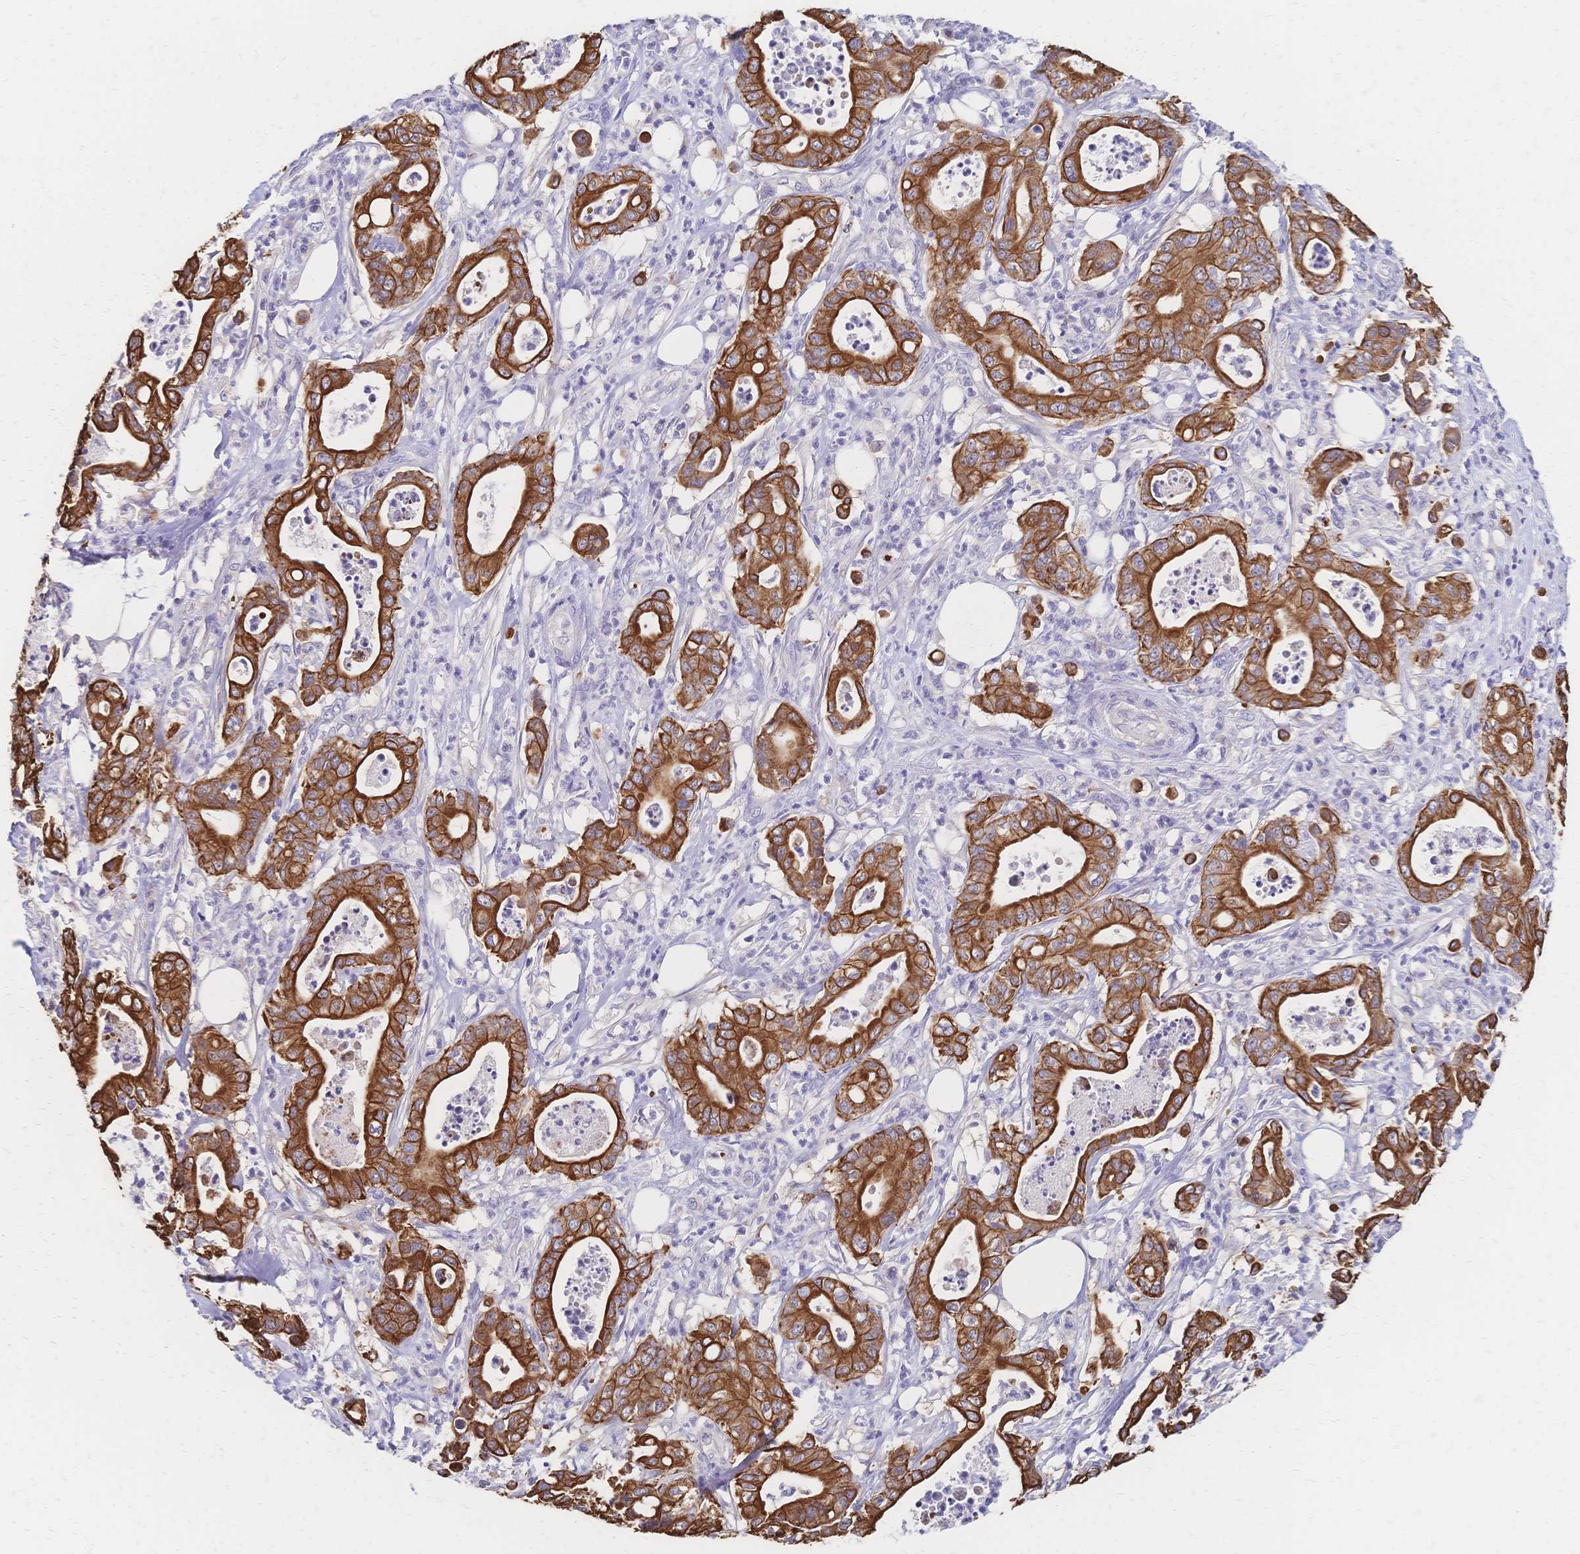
{"staining": {"intensity": "strong", "quantity": ">75%", "location": "cytoplasmic/membranous"}, "tissue": "pancreatic cancer", "cell_type": "Tumor cells", "image_type": "cancer", "snomed": [{"axis": "morphology", "description": "Adenocarcinoma, NOS"}, {"axis": "topography", "description": "Pancreas"}], "caption": "Pancreatic adenocarcinoma was stained to show a protein in brown. There is high levels of strong cytoplasmic/membranous positivity in approximately >75% of tumor cells.", "gene": "DTNB", "patient": {"sex": "male", "age": 71}}